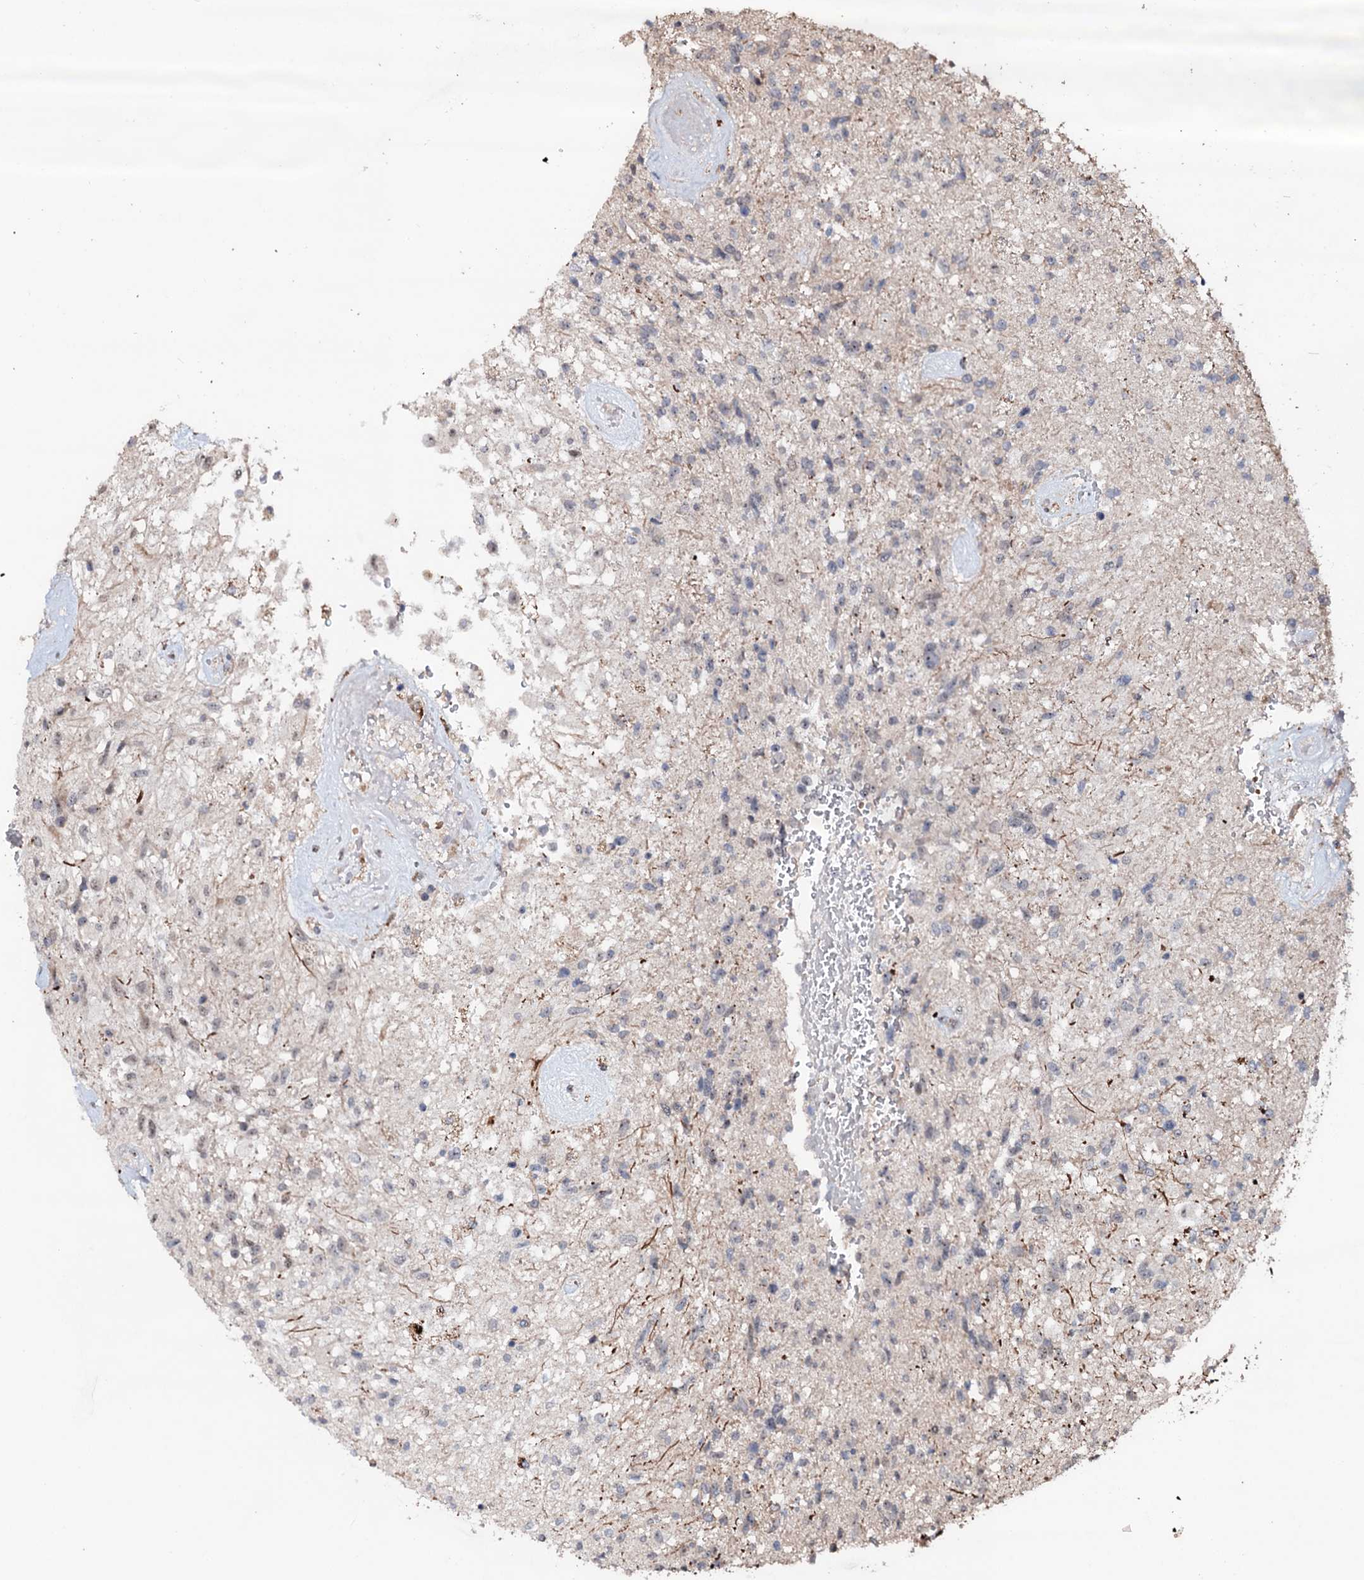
{"staining": {"intensity": "negative", "quantity": "none", "location": "none"}, "tissue": "glioma", "cell_type": "Tumor cells", "image_type": "cancer", "snomed": [{"axis": "morphology", "description": "Glioma, malignant, High grade"}, {"axis": "topography", "description": "Brain"}], "caption": "A histopathology image of human malignant glioma (high-grade) is negative for staining in tumor cells.", "gene": "SUPT7L", "patient": {"sex": "male", "age": 56}}